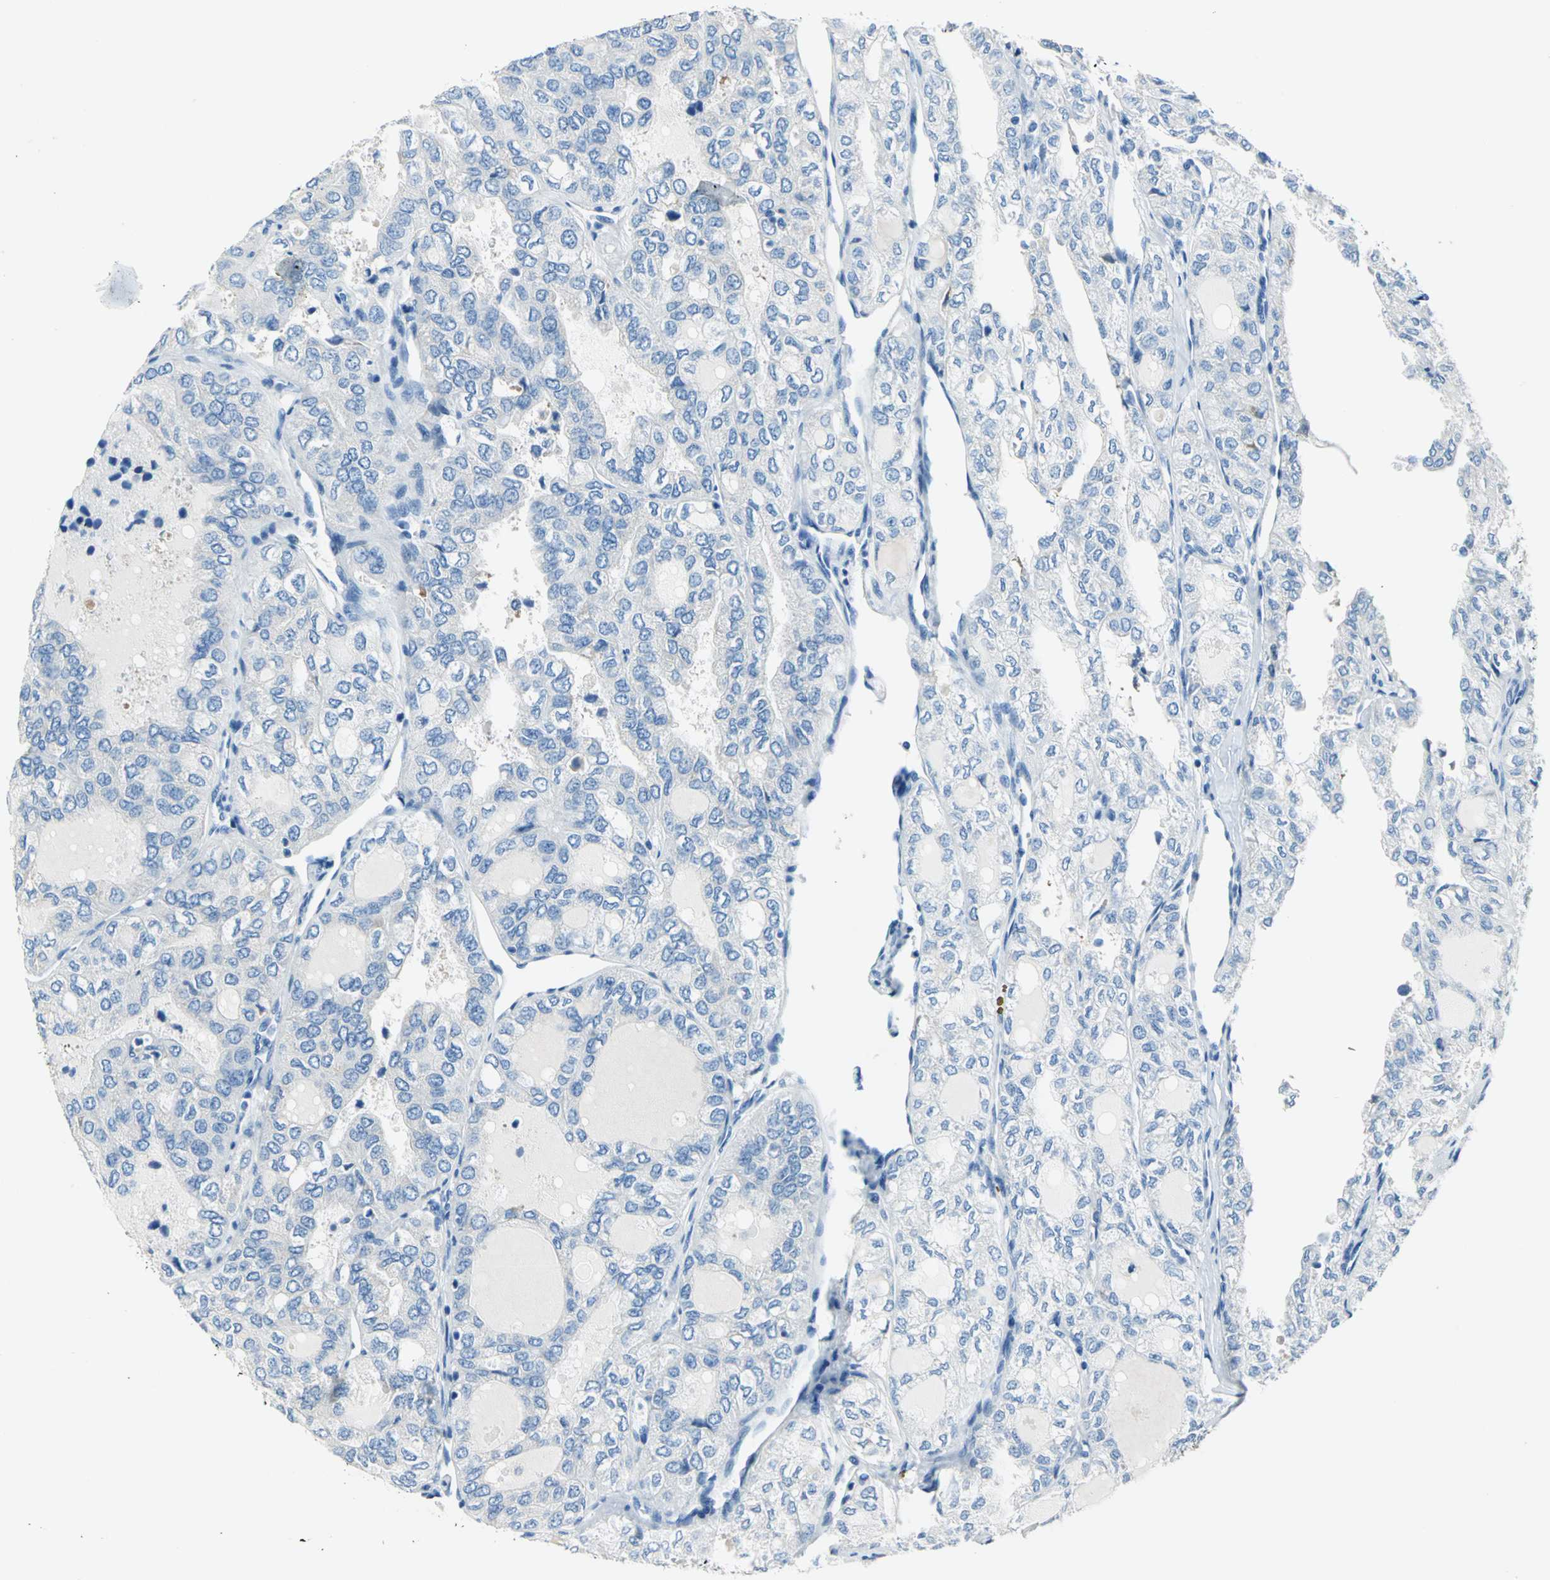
{"staining": {"intensity": "negative", "quantity": "none", "location": "none"}, "tissue": "thyroid cancer", "cell_type": "Tumor cells", "image_type": "cancer", "snomed": [{"axis": "morphology", "description": "Follicular adenoma carcinoma, NOS"}, {"axis": "topography", "description": "Thyroid gland"}], "caption": "This is an immunohistochemistry image of follicular adenoma carcinoma (thyroid). There is no positivity in tumor cells.", "gene": "TRIM25", "patient": {"sex": "male", "age": 75}}